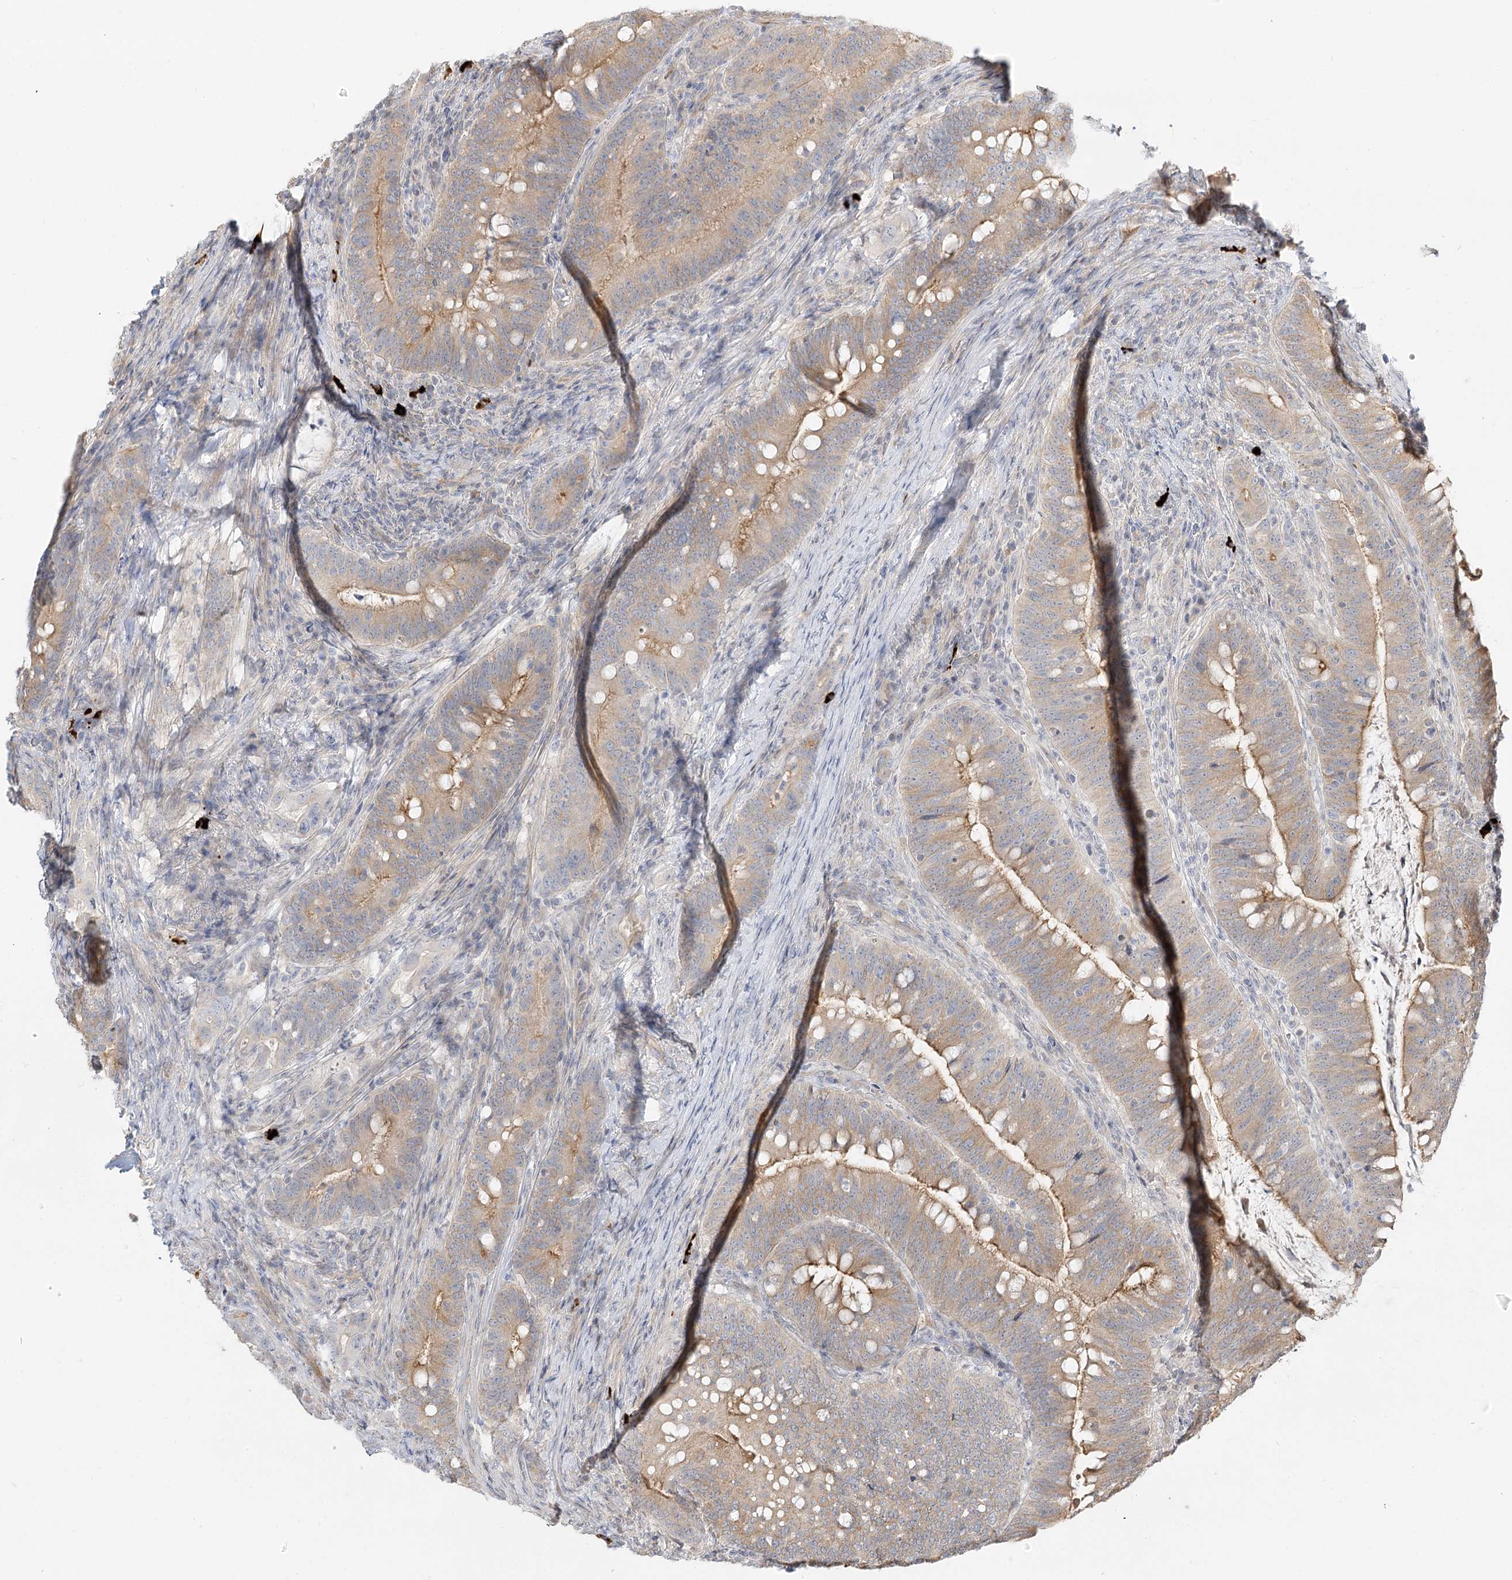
{"staining": {"intensity": "moderate", "quantity": ">75%", "location": "cytoplasmic/membranous"}, "tissue": "colorectal cancer", "cell_type": "Tumor cells", "image_type": "cancer", "snomed": [{"axis": "morphology", "description": "Adenocarcinoma, NOS"}, {"axis": "topography", "description": "Colon"}], "caption": "Brown immunohistochemical staining in adenocarcinoma (colorectal) reveals moderate cytoplasmic/membranous expression in about >75% of tumor cells. (DAB = brown stain, brightfield microscopy at high magnification).", "gene": "GUCY2C", "patient": {"sex": "female", "age": 66}}